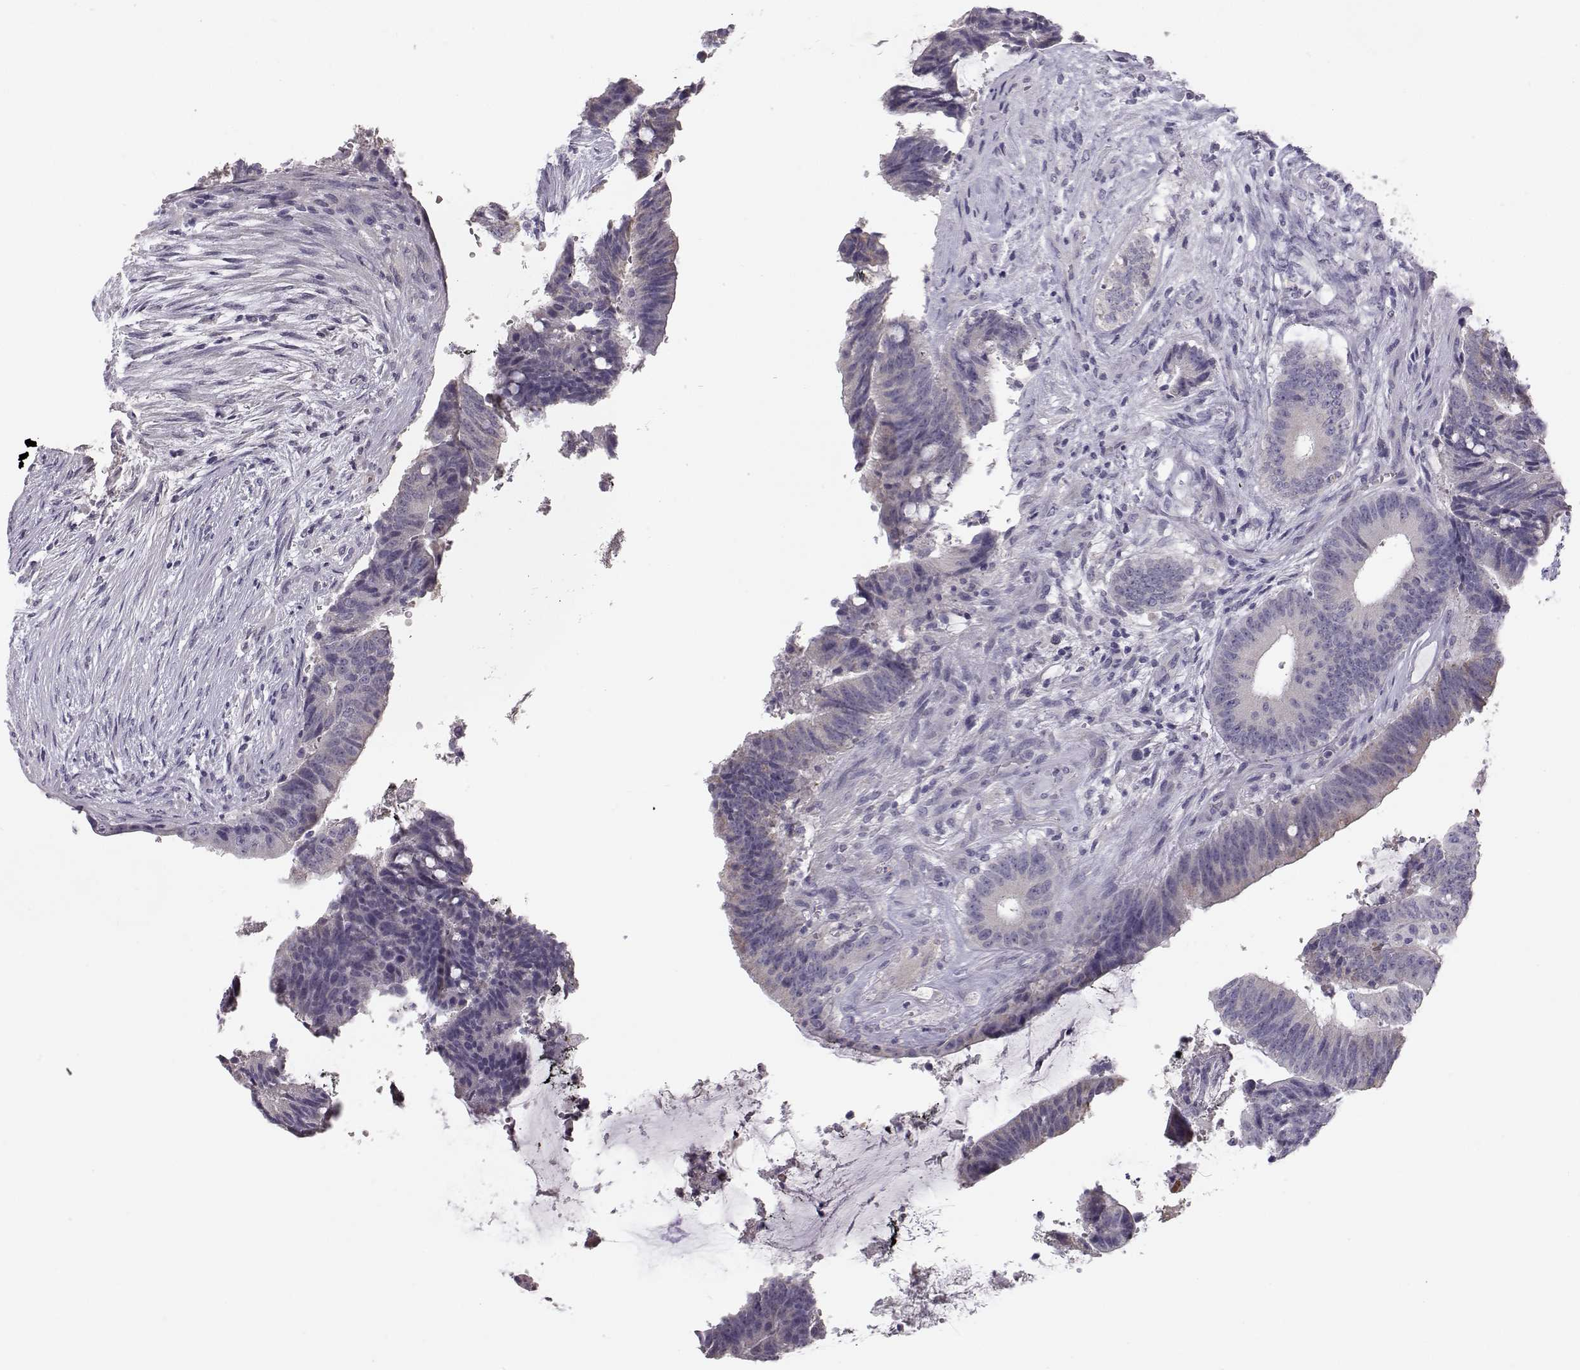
{"staining": {"intensity": "negative", "quantity": "none", "location": "none"}, "tissue": "colorectal cancer", "cell_type": "Tumor cells", "image_type": "cancer", "snomed": [{"axis": "morphology", "description": "Adenocarcinoma, NOS"}, {"axis": "topography", "description": "Colon"}], "caption": "Colorectal cancer (adenocarcinoma) stained for a protein using immunohistochemistry (IHC) displays no expression tumor cells.", "gene": "KCNMB4", "patient": {"sex": "female", "age": 43}}